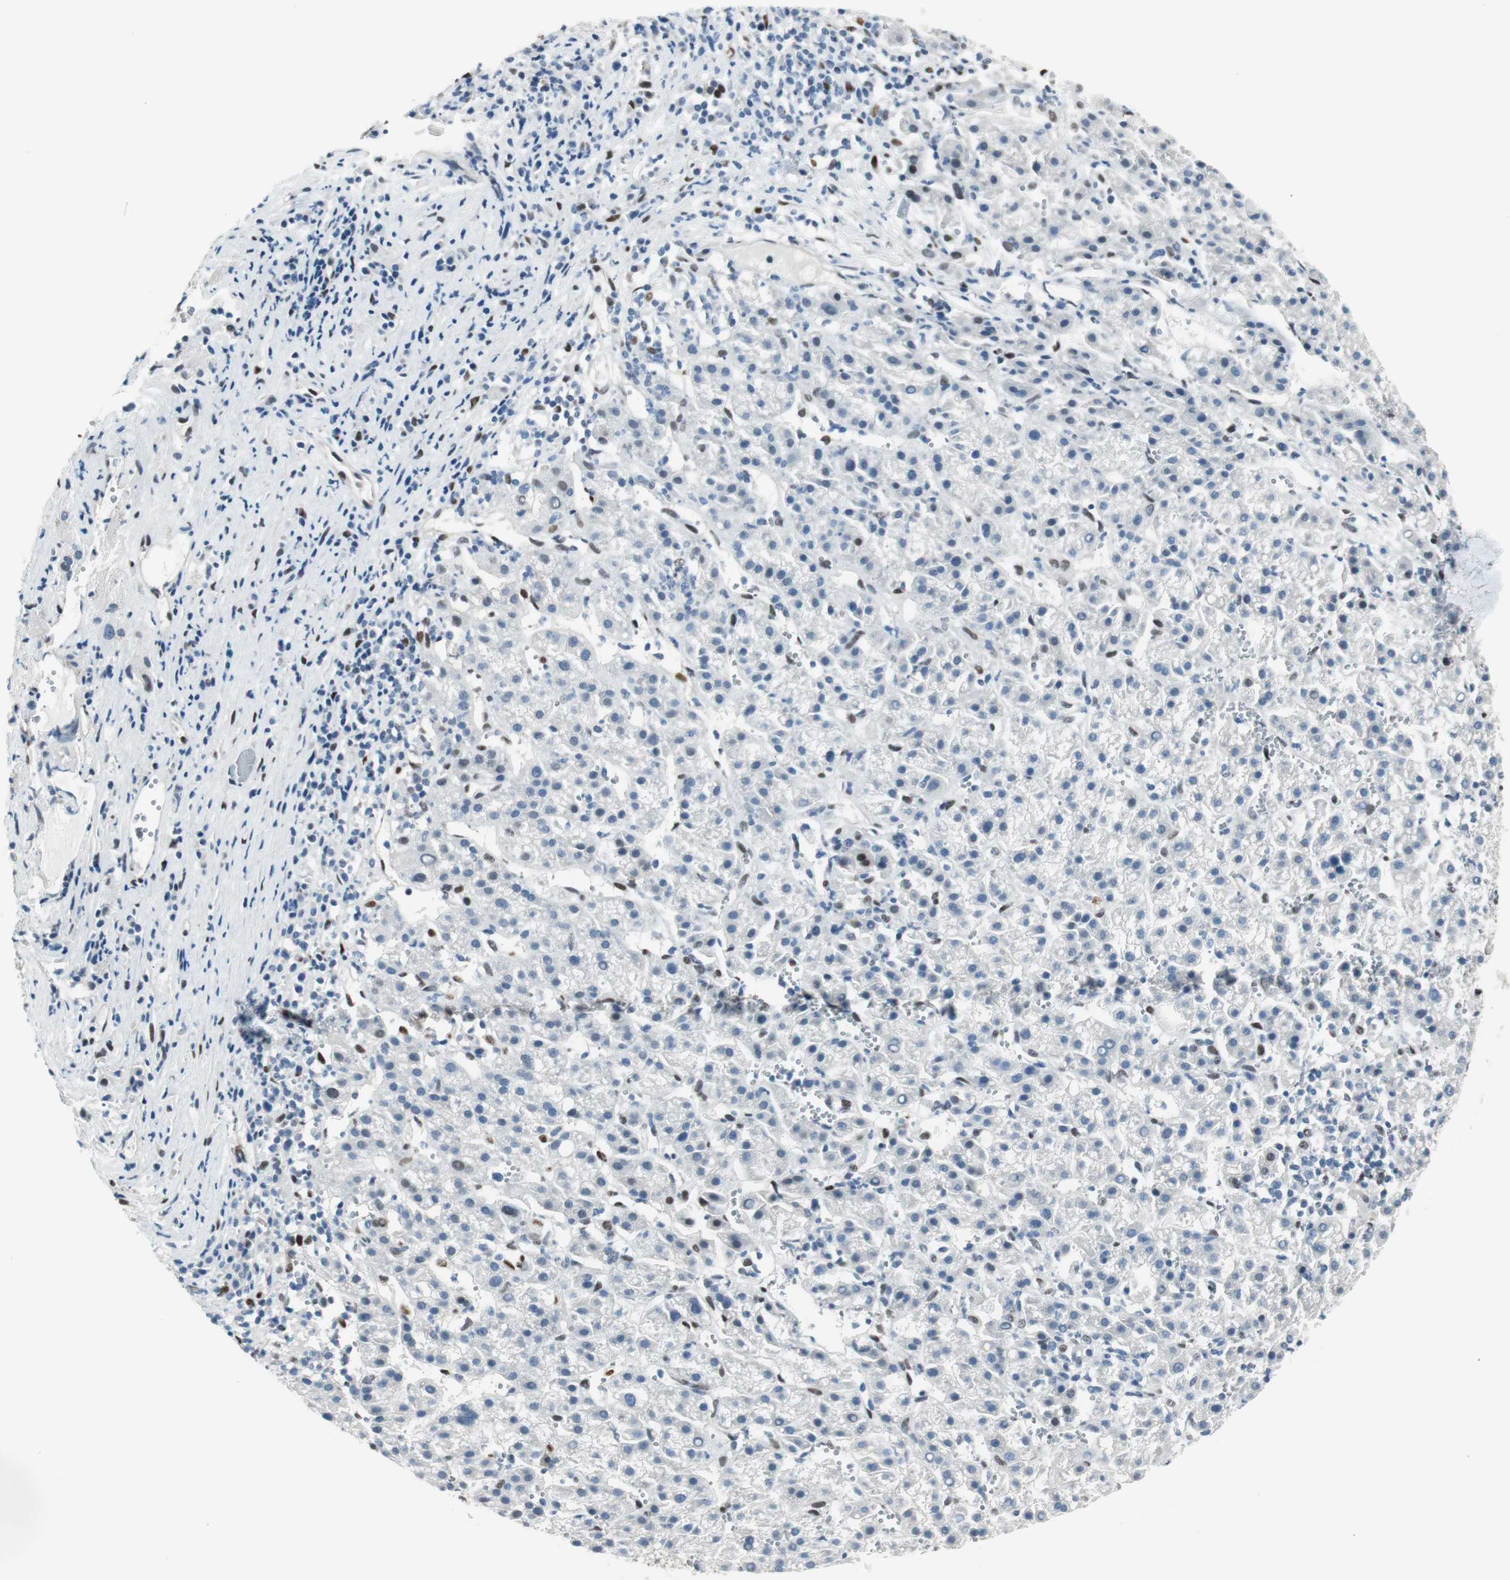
{"staining": {"intensity": "negative", "quantity": "none", "location": "none"}, "tissue": "liver cancer", "cell_type": "Tumor cells", "image_type": "cancer", "snomed": [{"axis": "morphology", "description": "Carcinoma, Hepatocellular, NOS"}, {"axis": "topography", "description": "Liver"}], "caption": "This histopathology image is of liver cancer stained with IHC to label a protein in brown with the nuclei are counter-stained blue. There is no expression in tumor cells.", "gene": "PML", "patient": {"sex": "female", "age": 58}}